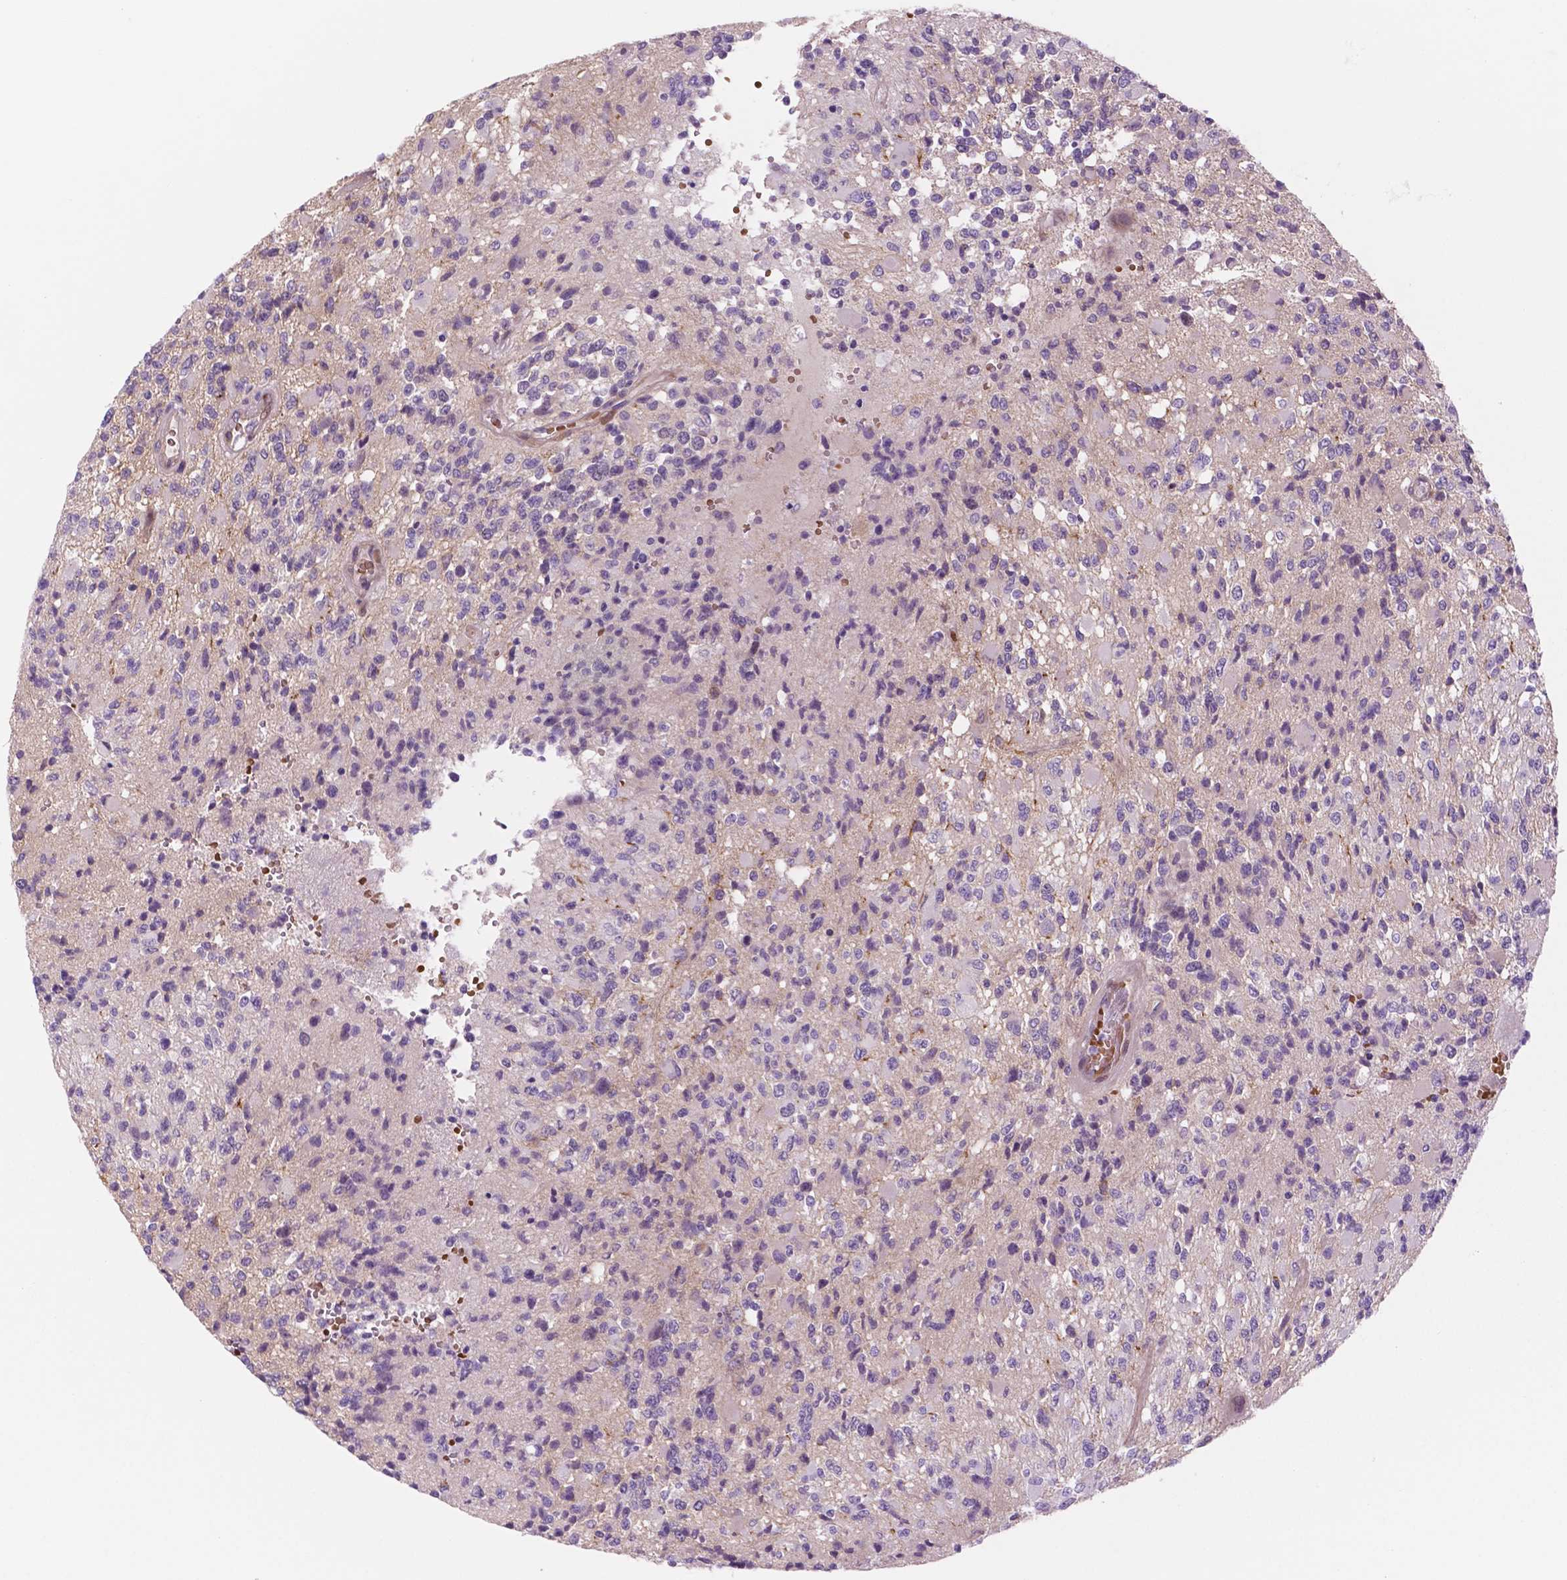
{"staining": {"intensity": "negative", "quantity": "none", "location": "none"}, "tissue": "glioma", "cell_type": "Tumor cells", "image_type": "cancer", "snomed": [{"axis": "morphology", "description": "Glioma, malignant, High grade"}, {"axis": "topography", "description": "Brain"}], "caption": "A micrograph of glioma stained for a protein shows no brown staining in tumor cells.", "gene": "RND3", "patient": {"sex": "female", "age": 63}}